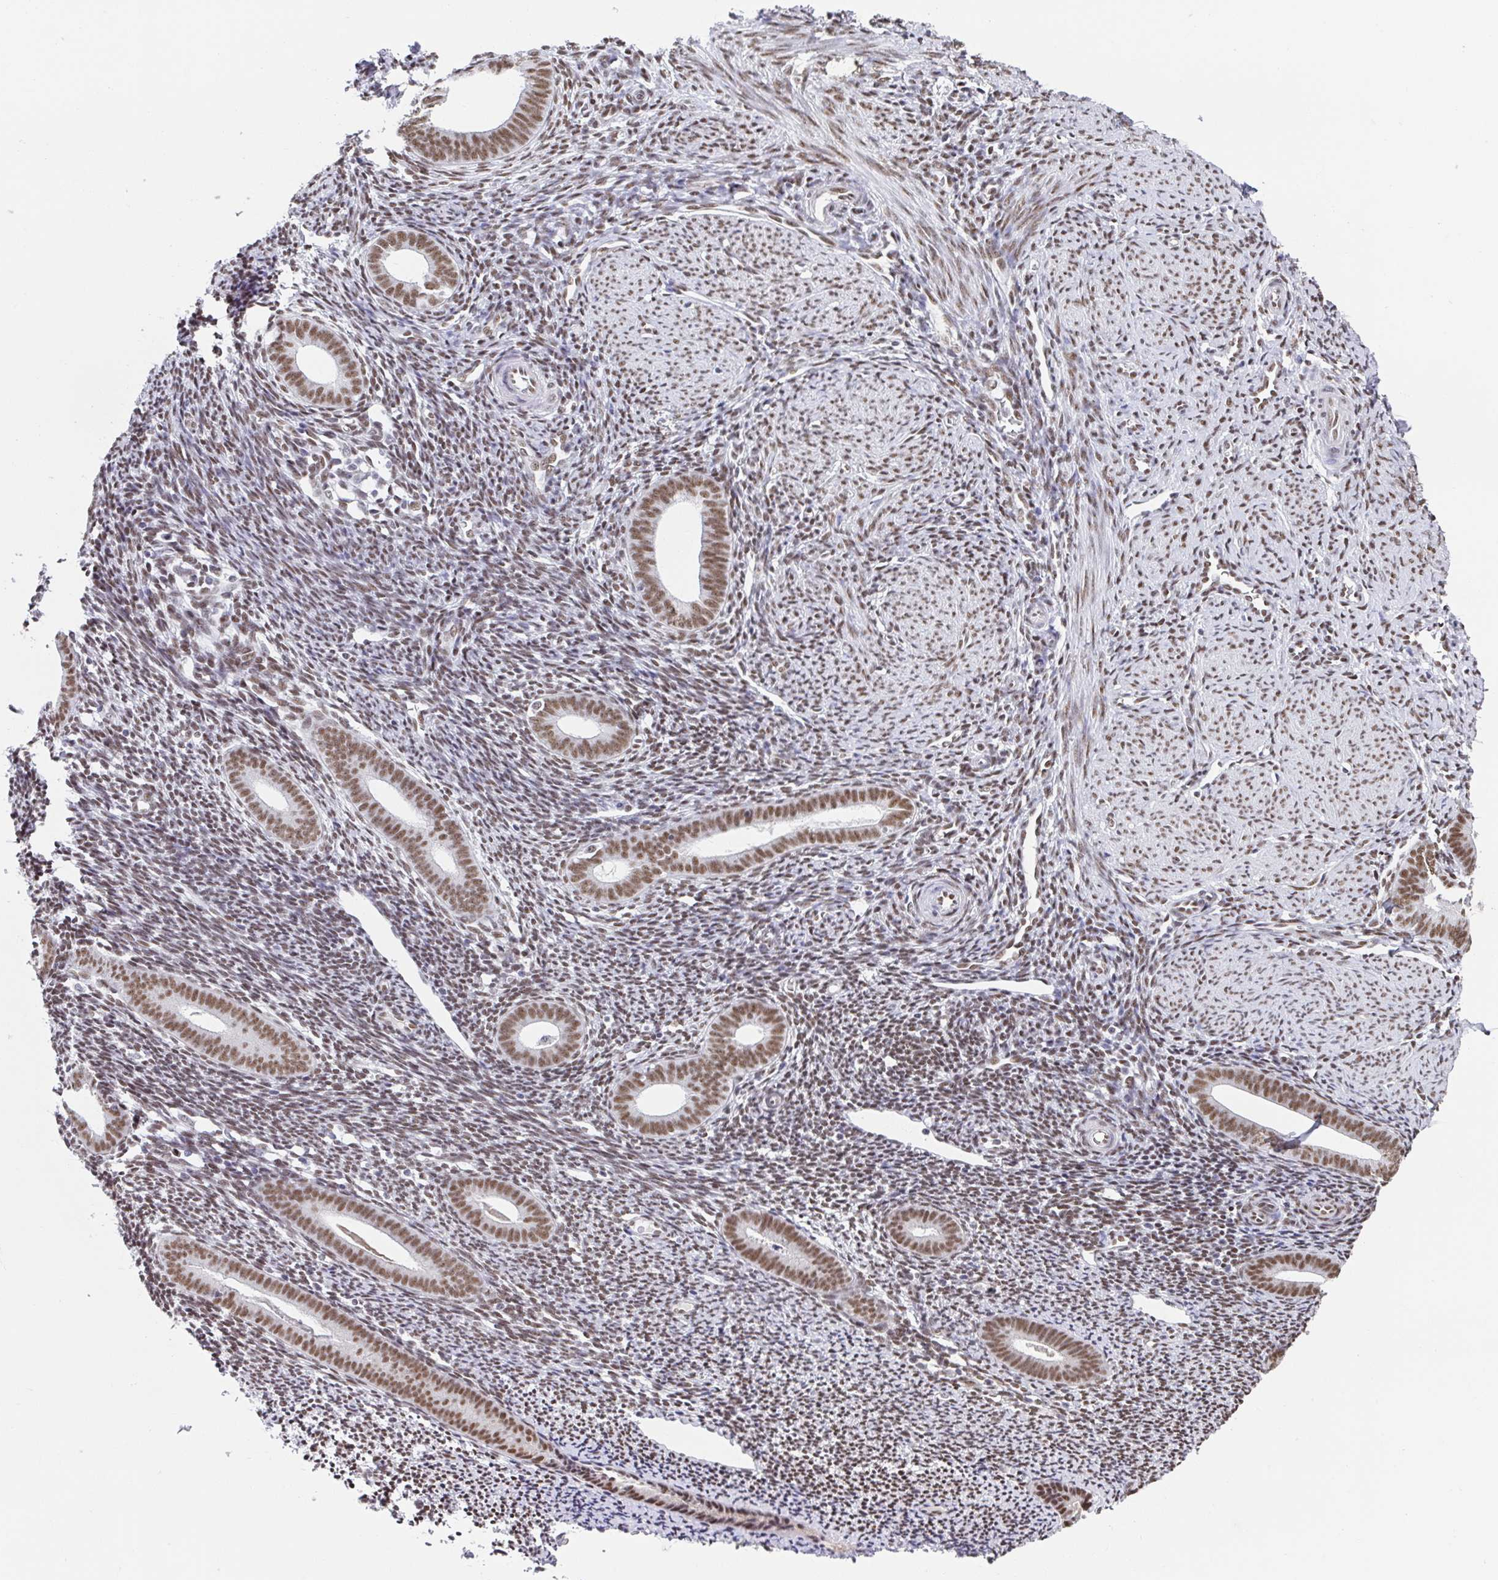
{"staining": {"intensity": "moderate", "quantity": "25%-75%", "location": "nuclear"}, "tissue": "endometrium", "cell_type": "Cells in endometrial stroma", "image_type": "normal", "snomed": [{"axis": "morphology", "description": "Normal tissue, NOS"}, {"axis": "topography", "description": "Endometrium"}], "caption": "Immunohistochemical staining of benign endometrium displays medium levels of moderate nuclear positivity in about 25%-75% of cells in endometrial stroma.", "gene": "SLC7A10", "patient": {"sex": "female", "age": 39}}